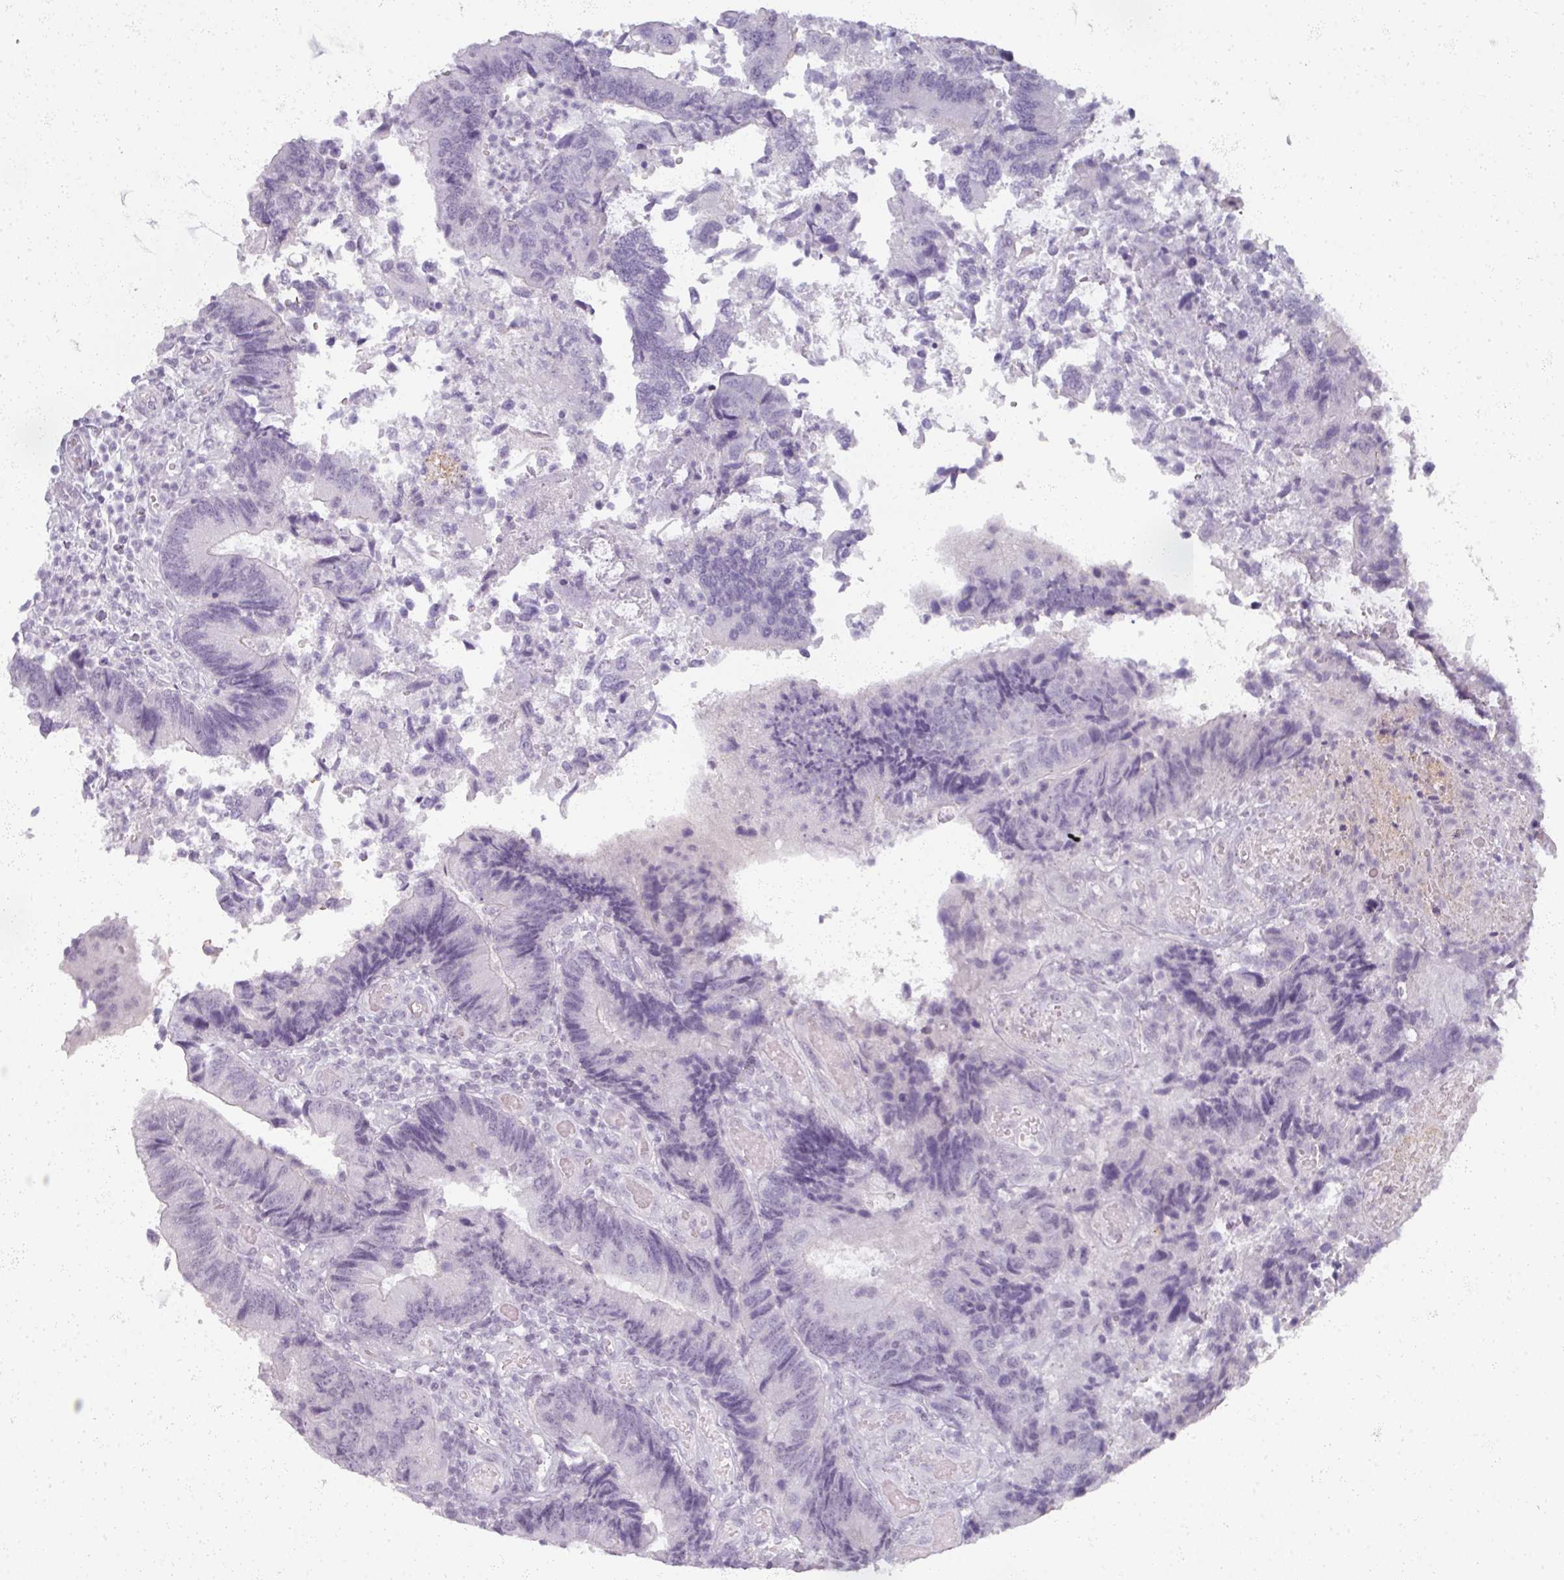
{"staining": {"intensity": "negative", "quantity": "none", "location": "none"}, "tissue": "colorectal cancer", "cell_type": "Tumor cells", "image_type": "cancer", "snomed": [{"axis": "morphology", "description": "Adenocarcinoma, NOS"}, {"axis": "topography", "description": "Colon"}], "caption": "Human colorectal cancer (adenocarcinoma) stained for a protein using immunohistochemistry (IHC) displays no expression in tumor cells.", "gene": "RFPL2", "patient": {"sex": "female", "age": 67}}